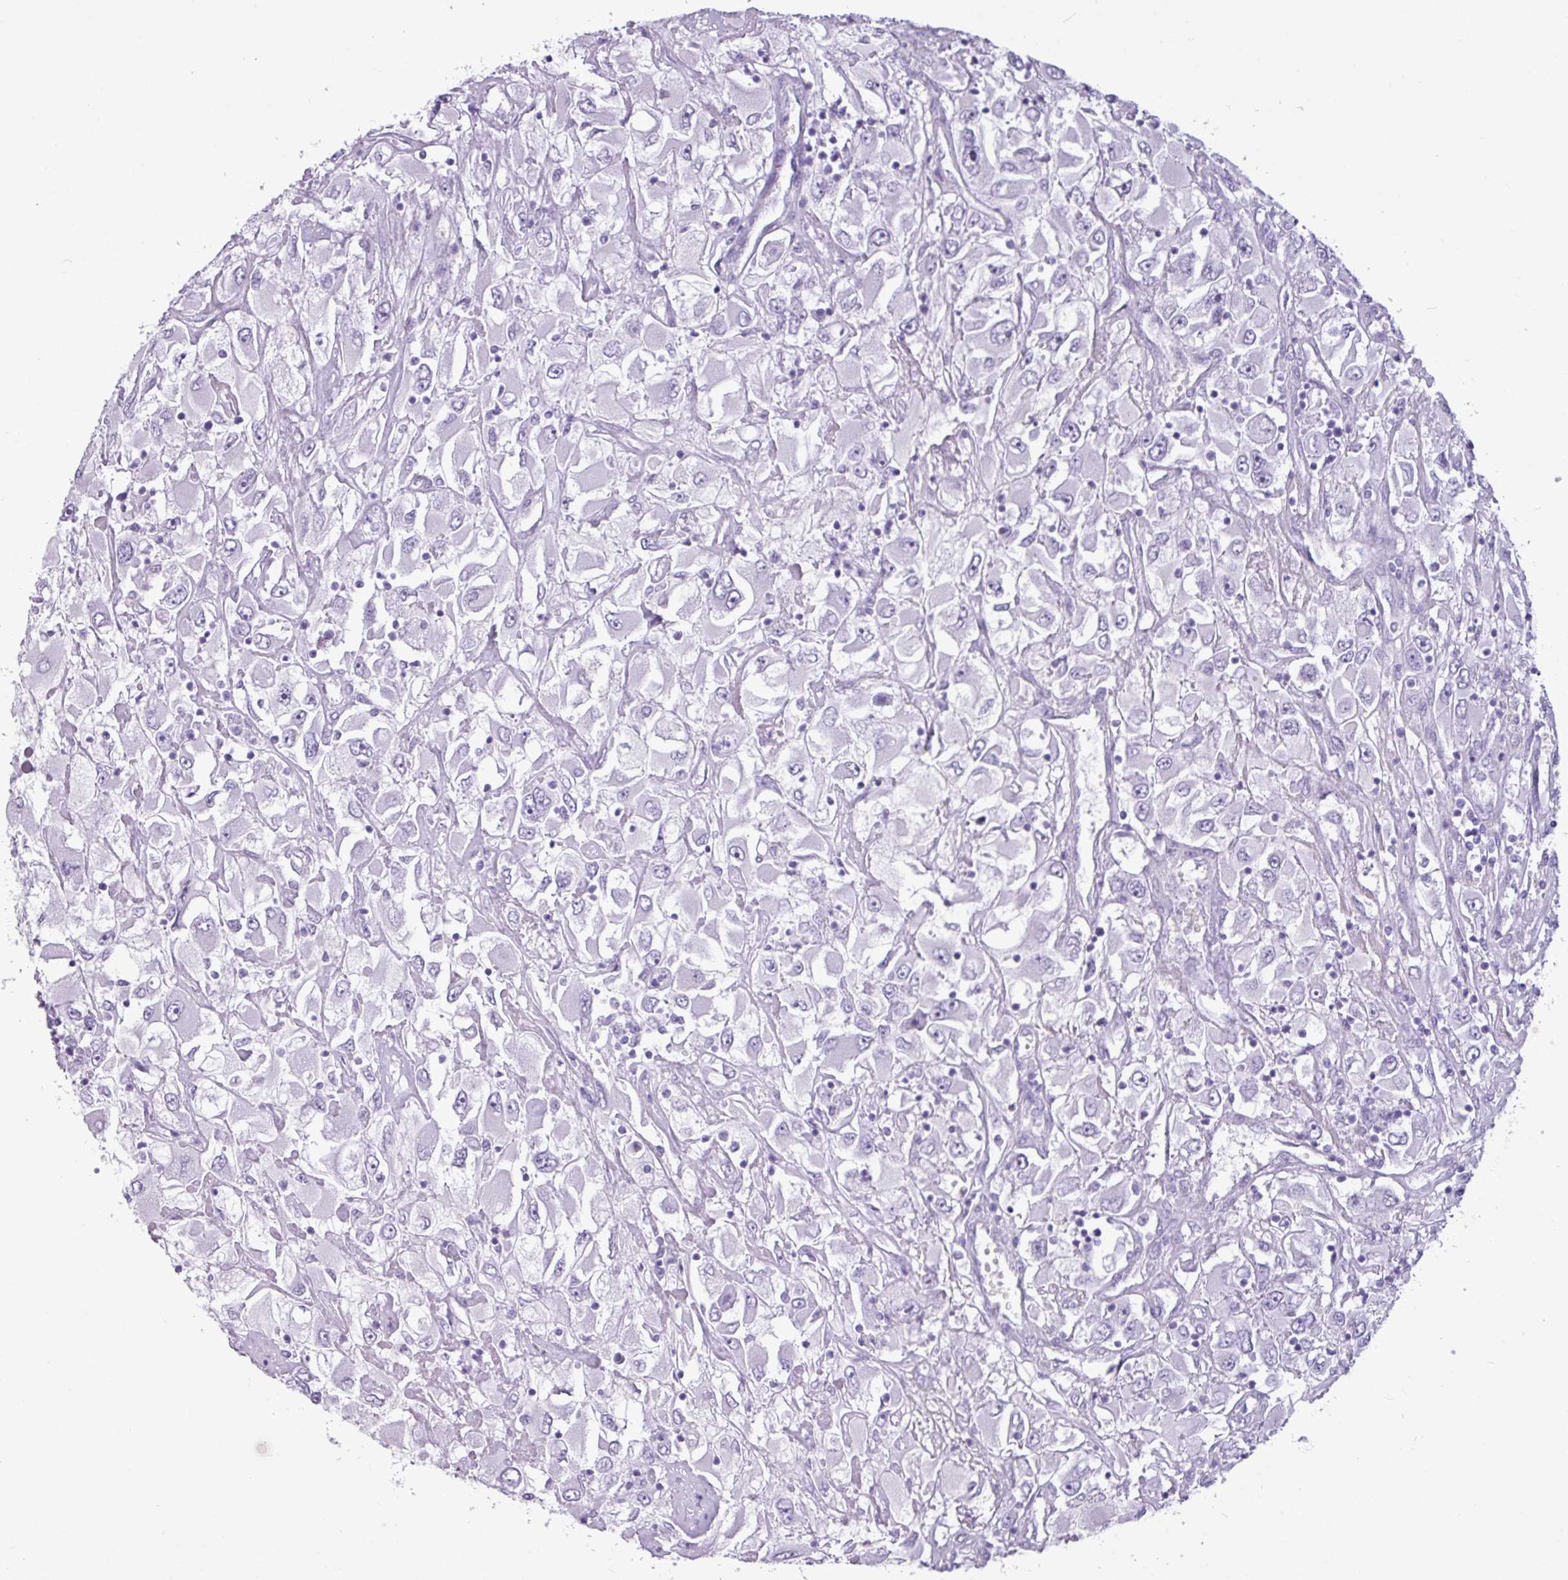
{"staining": {"intensity": "negative", "quantity": "none", "location": "none"}, "tissue": "renal cancer", "cell_type": "Tumor cells", "image_type": "cancer", "snomed": [{"axis": "morphology", "description": "Adenocarcinoma, NOS"}, {"axis": "topography", "description": "Kidney"}], "caption": "Tumor cells show no significant staining in renal cancer. (DAB (3,3'-diaminobenzidine) IHC visualized using brightfield microscopy, high magnification).", "gene": "AMY1B", "patient": {"sex": "female", "age": 52}}